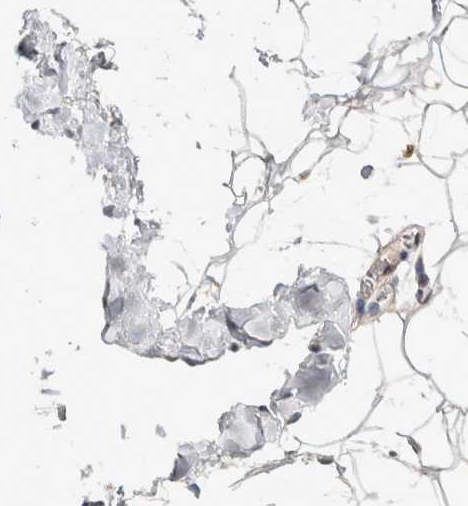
{"staining": {"intensity": "negative", "quantity": "none", "location": "none"}, "tissue": "adipose tissue", "cell_type": "Adipocytes", "image_type": "normal", "snomed": [{"axis": "morphology", "description": "Normal tissue, NOS"}, {"axis": "morphology", "description": "Fibrosis, NOS"}, {"axis": "topography", "description": "Breast"}, {"axis": "topography", "description": "Adipose tissue"}], "caption": "Immunohistochemistry (IHC) photomicrograph of unremarkable adipose tissue: adipose tissue stained with DAB (3,3'-diaminobenzidine) shows no significant protein staining in adipocytes.", "gene": "HMOX2", "patient": {"sex": "female", "age": 39}}